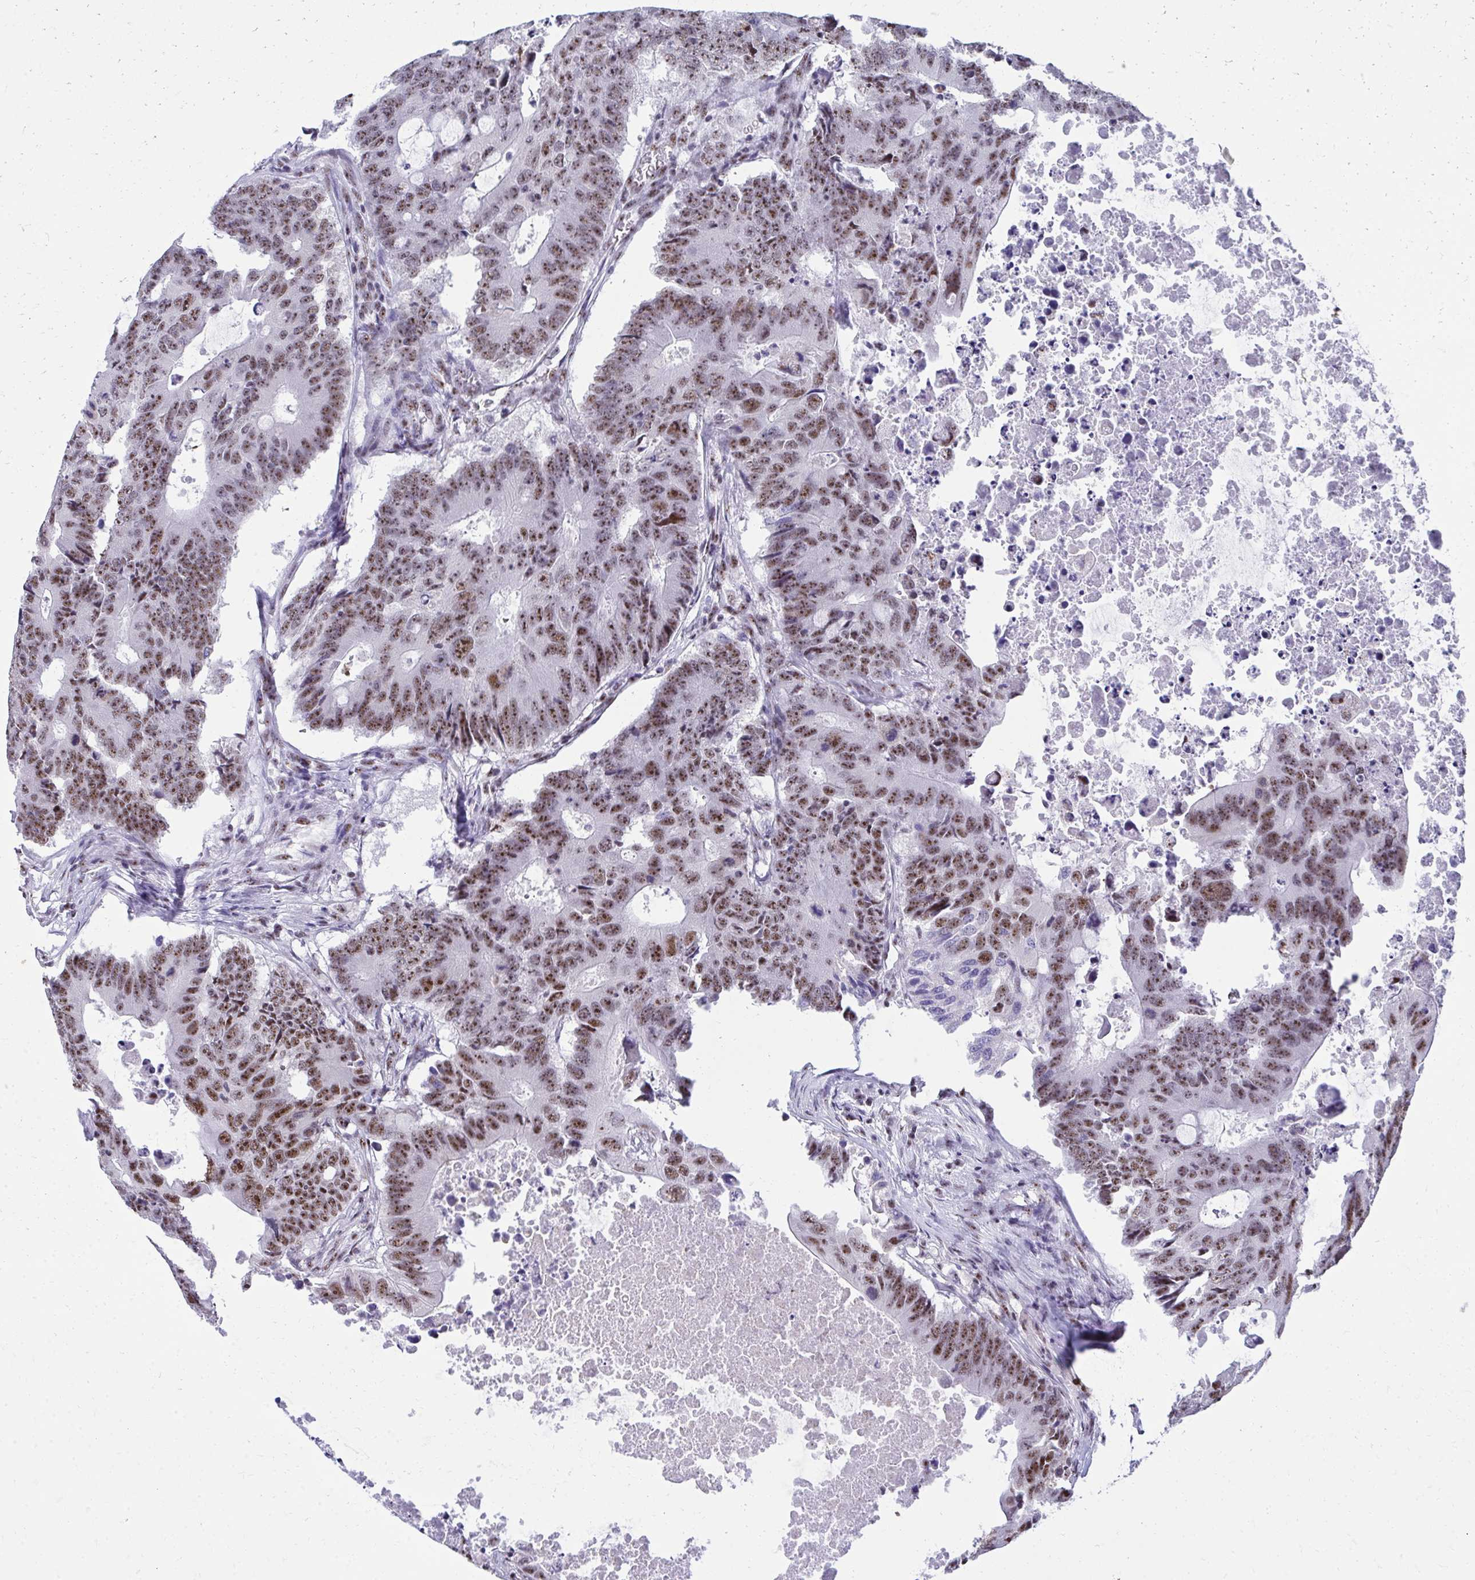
{"staining": {"intensity": "moderate", "quantity": ">75%", "location": "nuclear"}, "tissue": "colorectal cancer", "cell_type": "Tumor cells", "image_type": "cancer", "snomed": [{"axis": "morphology", "description": "Adenocarcinoma, NOS"}, {"axis": "topography", "description": "Colon"}], "caption": "Adenocarcinoma (colorectal) stained with IHC exhibits moderate nuclear staining in about >75% of tumor cells.", "gene": "PELP1", "patient": {"sex": "male", "age": 71}}